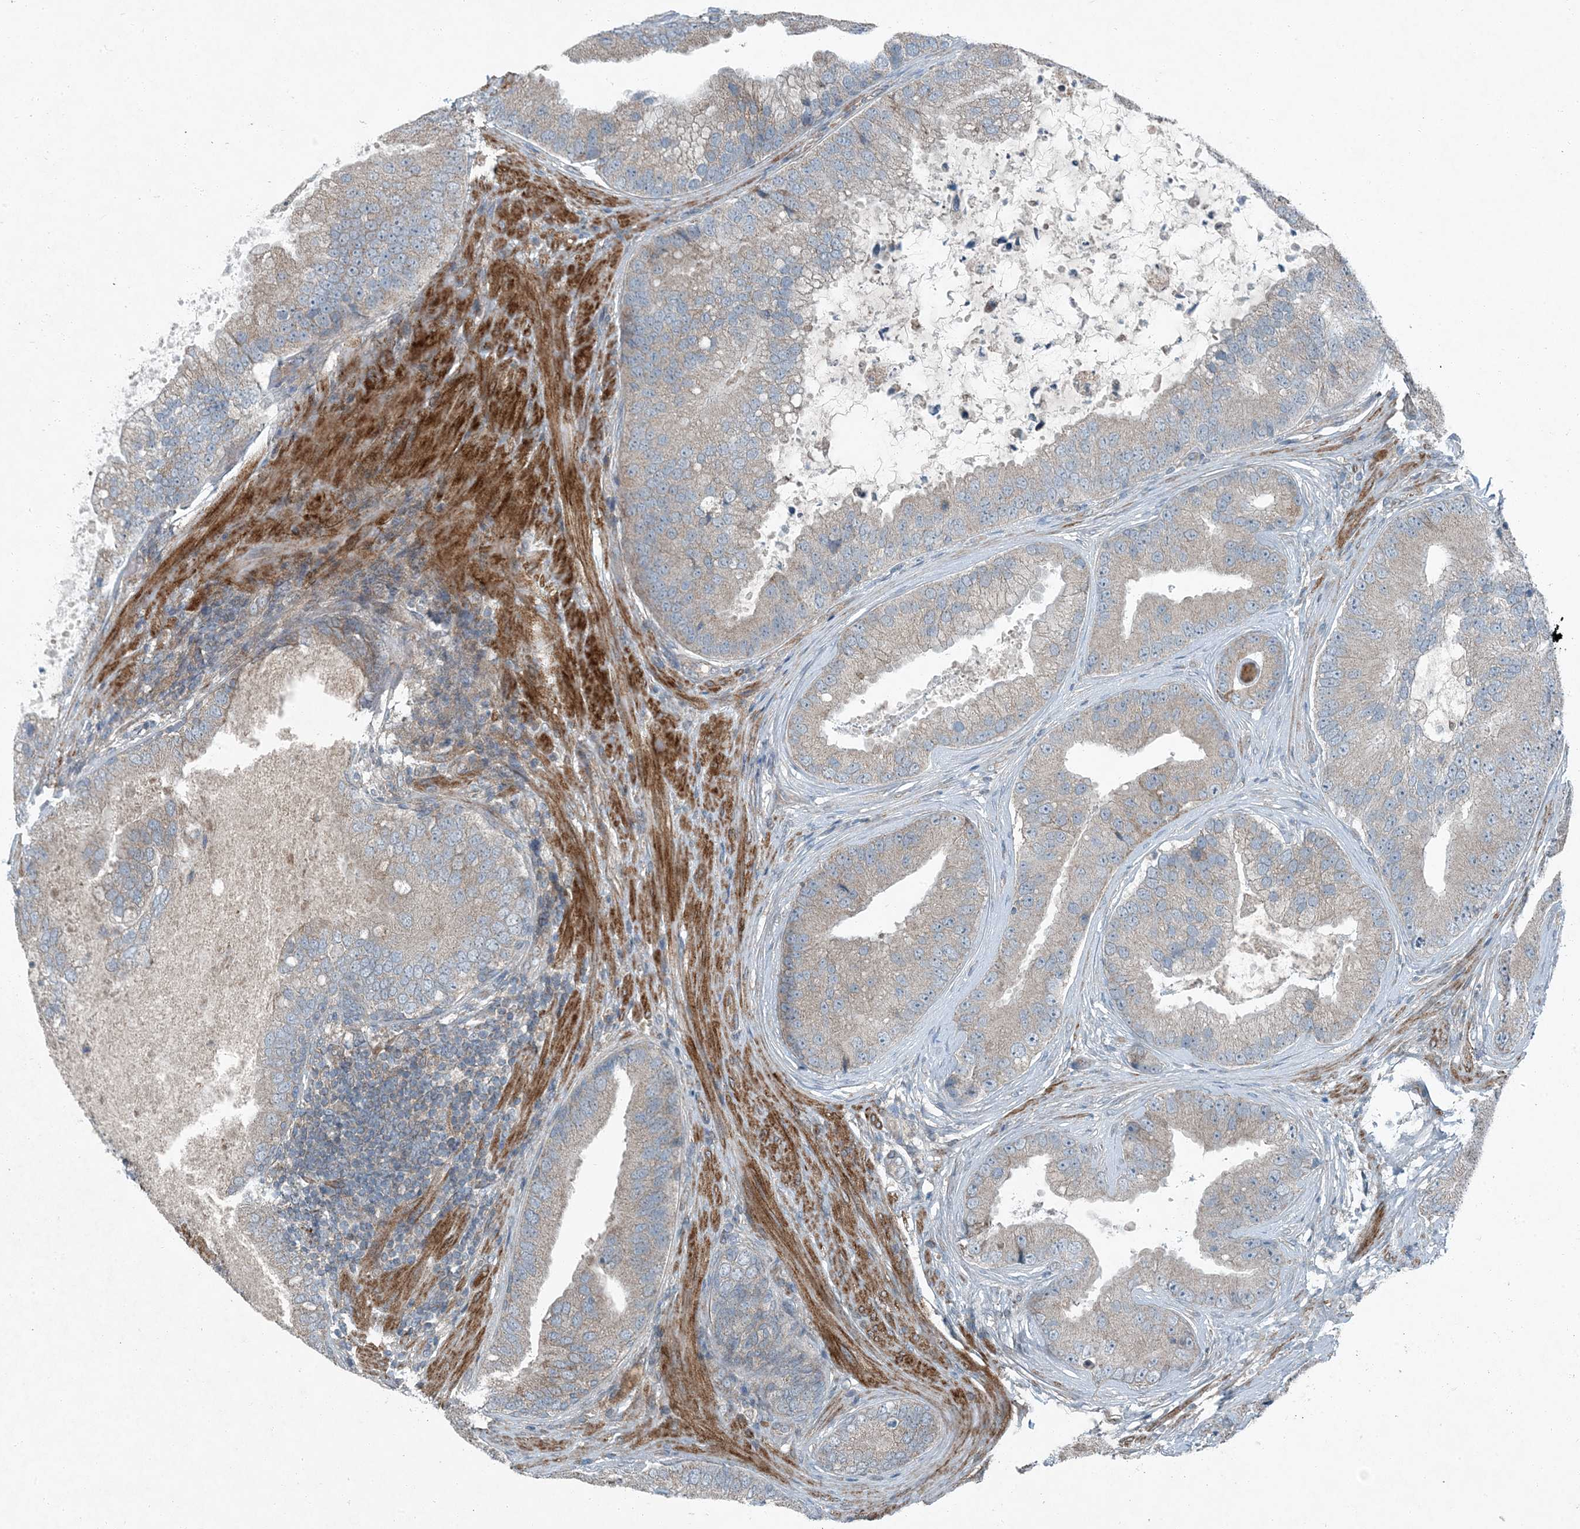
{"staining": {"intensity": "weak", "quantity": "25%-75%", "location": "cytoplasmic/membranous"}, "tissue": "prostate cancer", "cell_type": "Tumor cells", "image_type": "cancer", "snomed": [{"axis": "morphology", "description": "Adenocarcinoma, High grade"}, {"axis": "topography", "description": "Prostate"}], "caption": "This is an image of immunohistochemistry staining of adenocarcinoma (high-grade) (prostate), which shows weak staining in the cytoplasmic/membranous of tumor cells.", "gene": "APOM", "patient": {"sex": "male", "age": 70}}